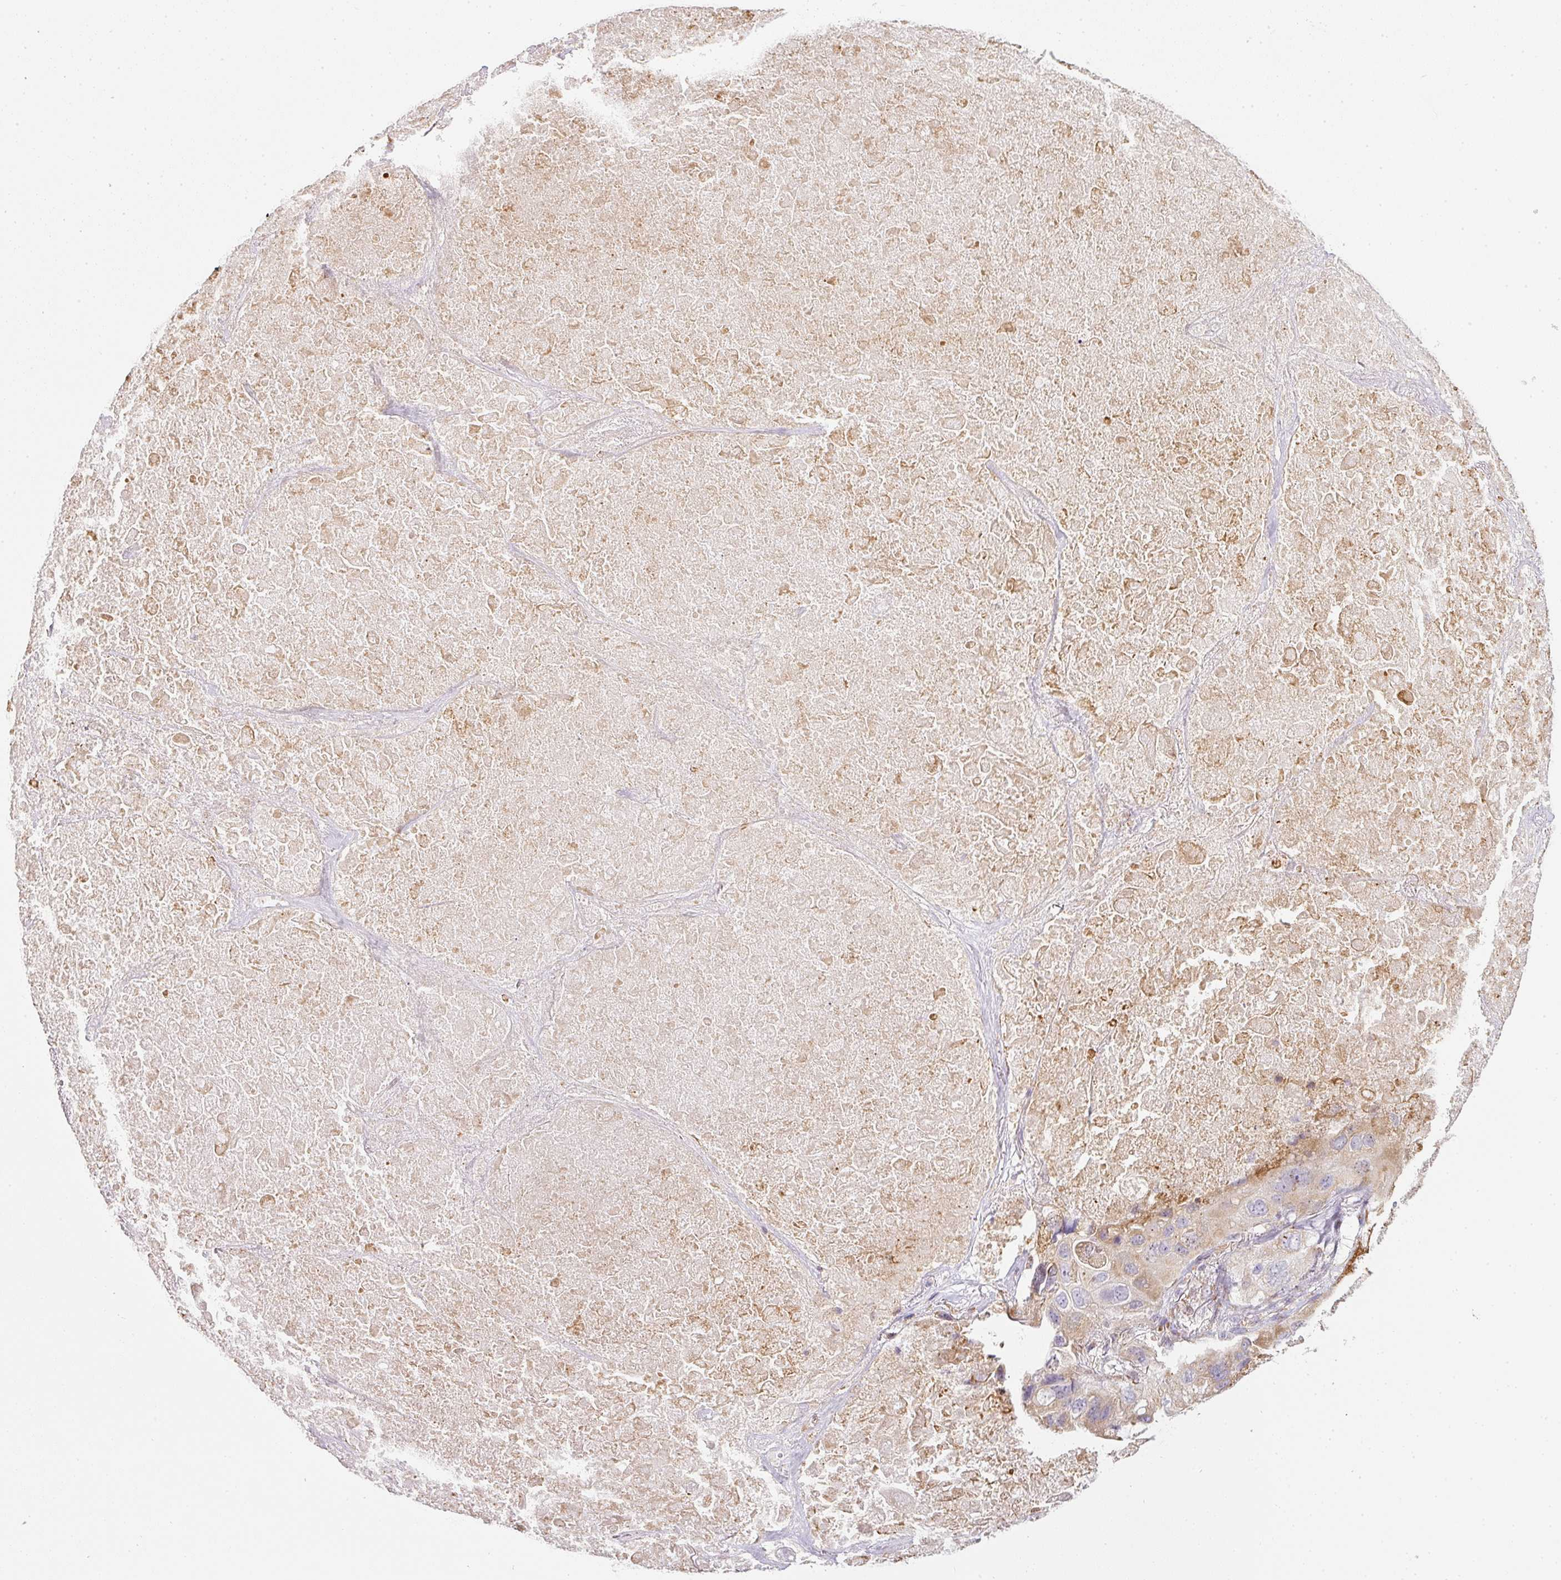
{"staining": {"intensity": "moderate", "quantity": ">75%", "location": "cytoplasmic/membranous"}, "tissue": "lung cancer", "cell_type": "Tumor cells", "image_type": "cancer", "snomed": [{"axis": "morphology", "description": "Squamous cell carcinoma, NOS"}, {"axis": "topography", "description": "Lung"}], "caption": "This micrograph exhibits immunohistochemistry (IHC) staining of lung cancer, with medium moderate cytoplasmic/membranous expression in about >75% of tumor cells.", "gene": "MORN4", "patient": {"sex": "female", "age": 73}}